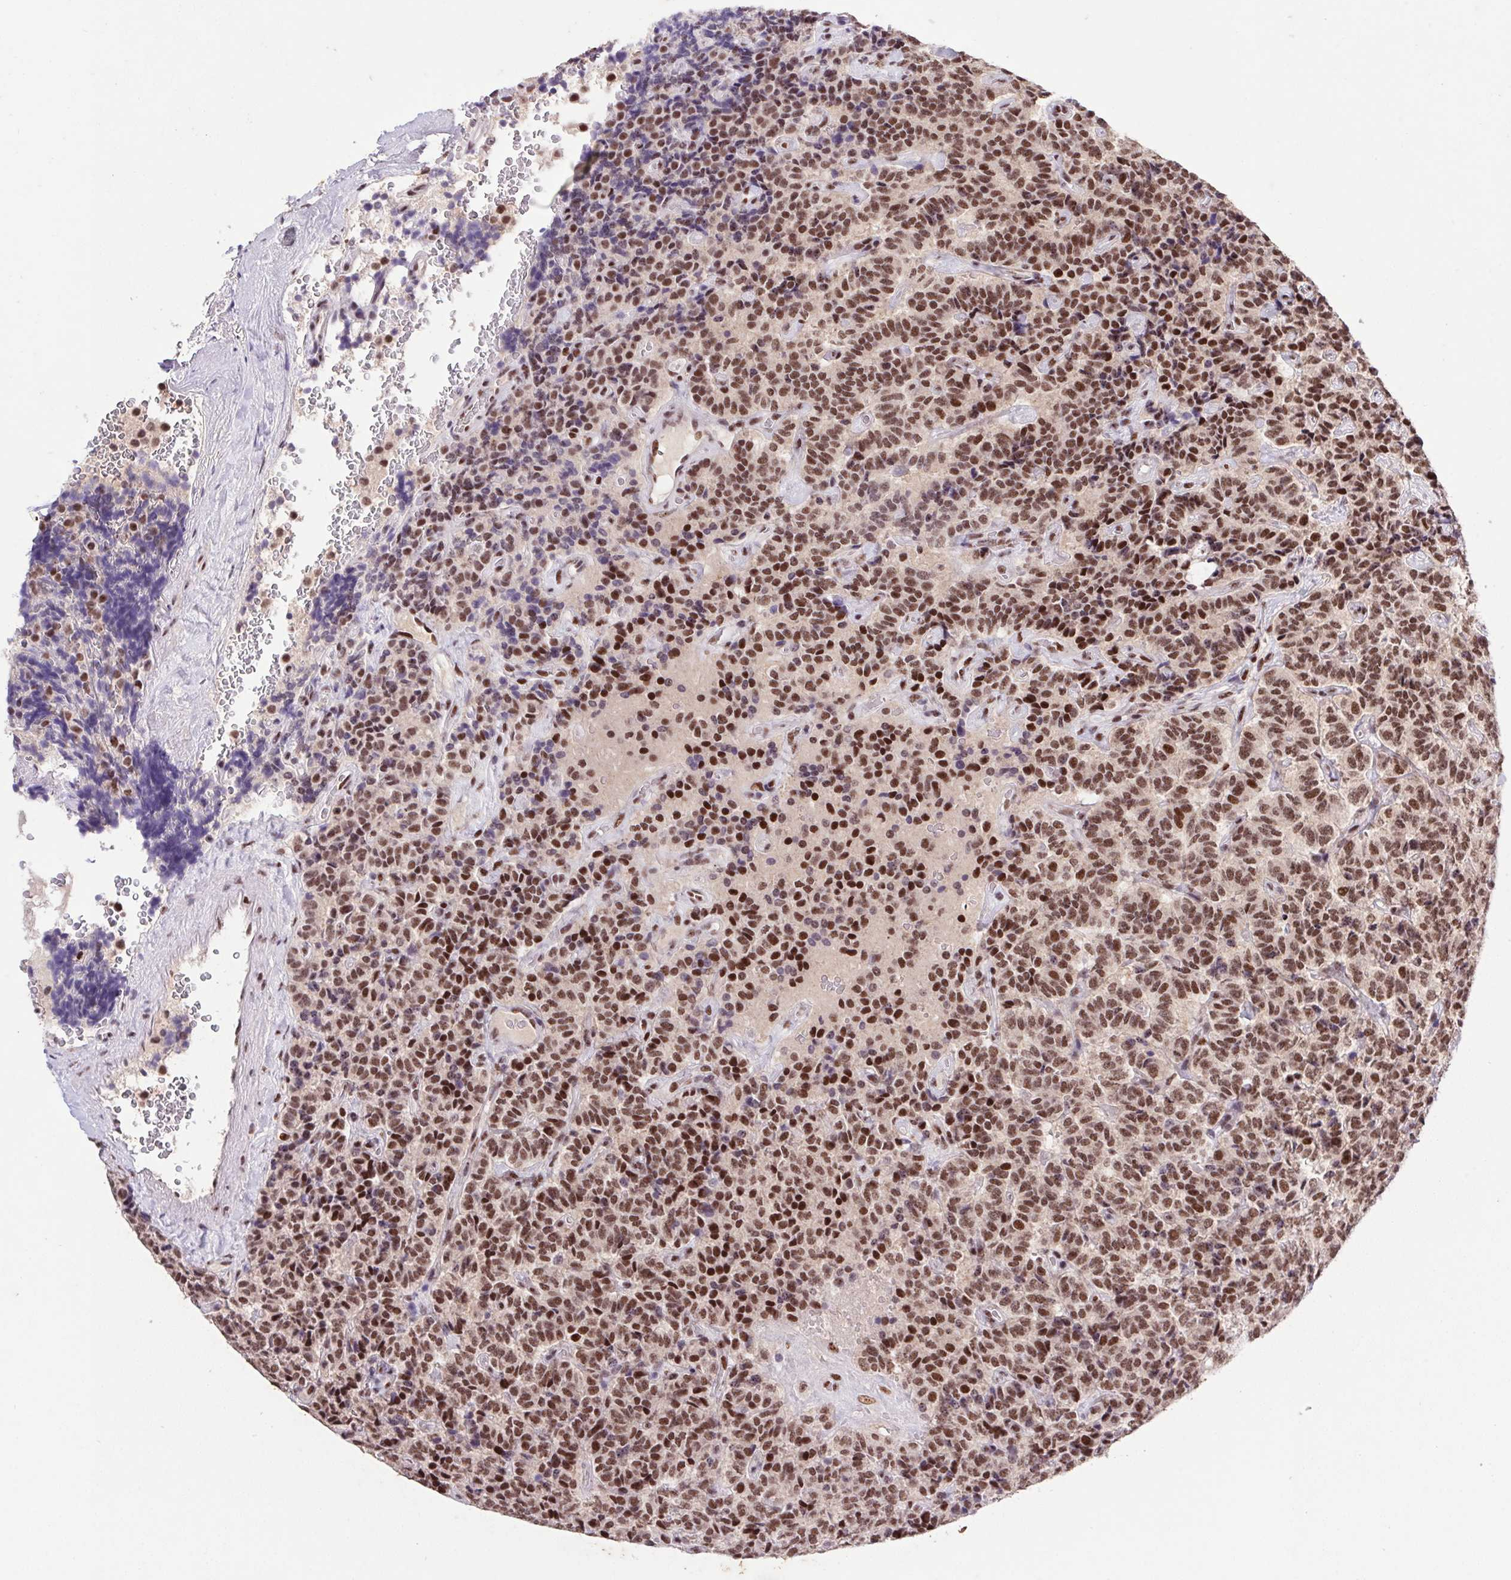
{"staining": {"intensity": "moderate", "quantity": ">75%", "location": "nuclear"}, "tissue": "carcinoid", "cell_type": "Tumor cells", "image_type": "cancer", "snomed": [{"axis": "morphology", "description": "Carcinoid, malignant, NOS"}, {"axis": "topography", "description": "Pancreas"}], "caption": "Immunohistochemical staining of human carcinoid shows moderate nuclear protein positivity in approximately >75% of tumor cells.", "gene": "LDLRAD4", "patient": {"sex": "male", "age": 36}}